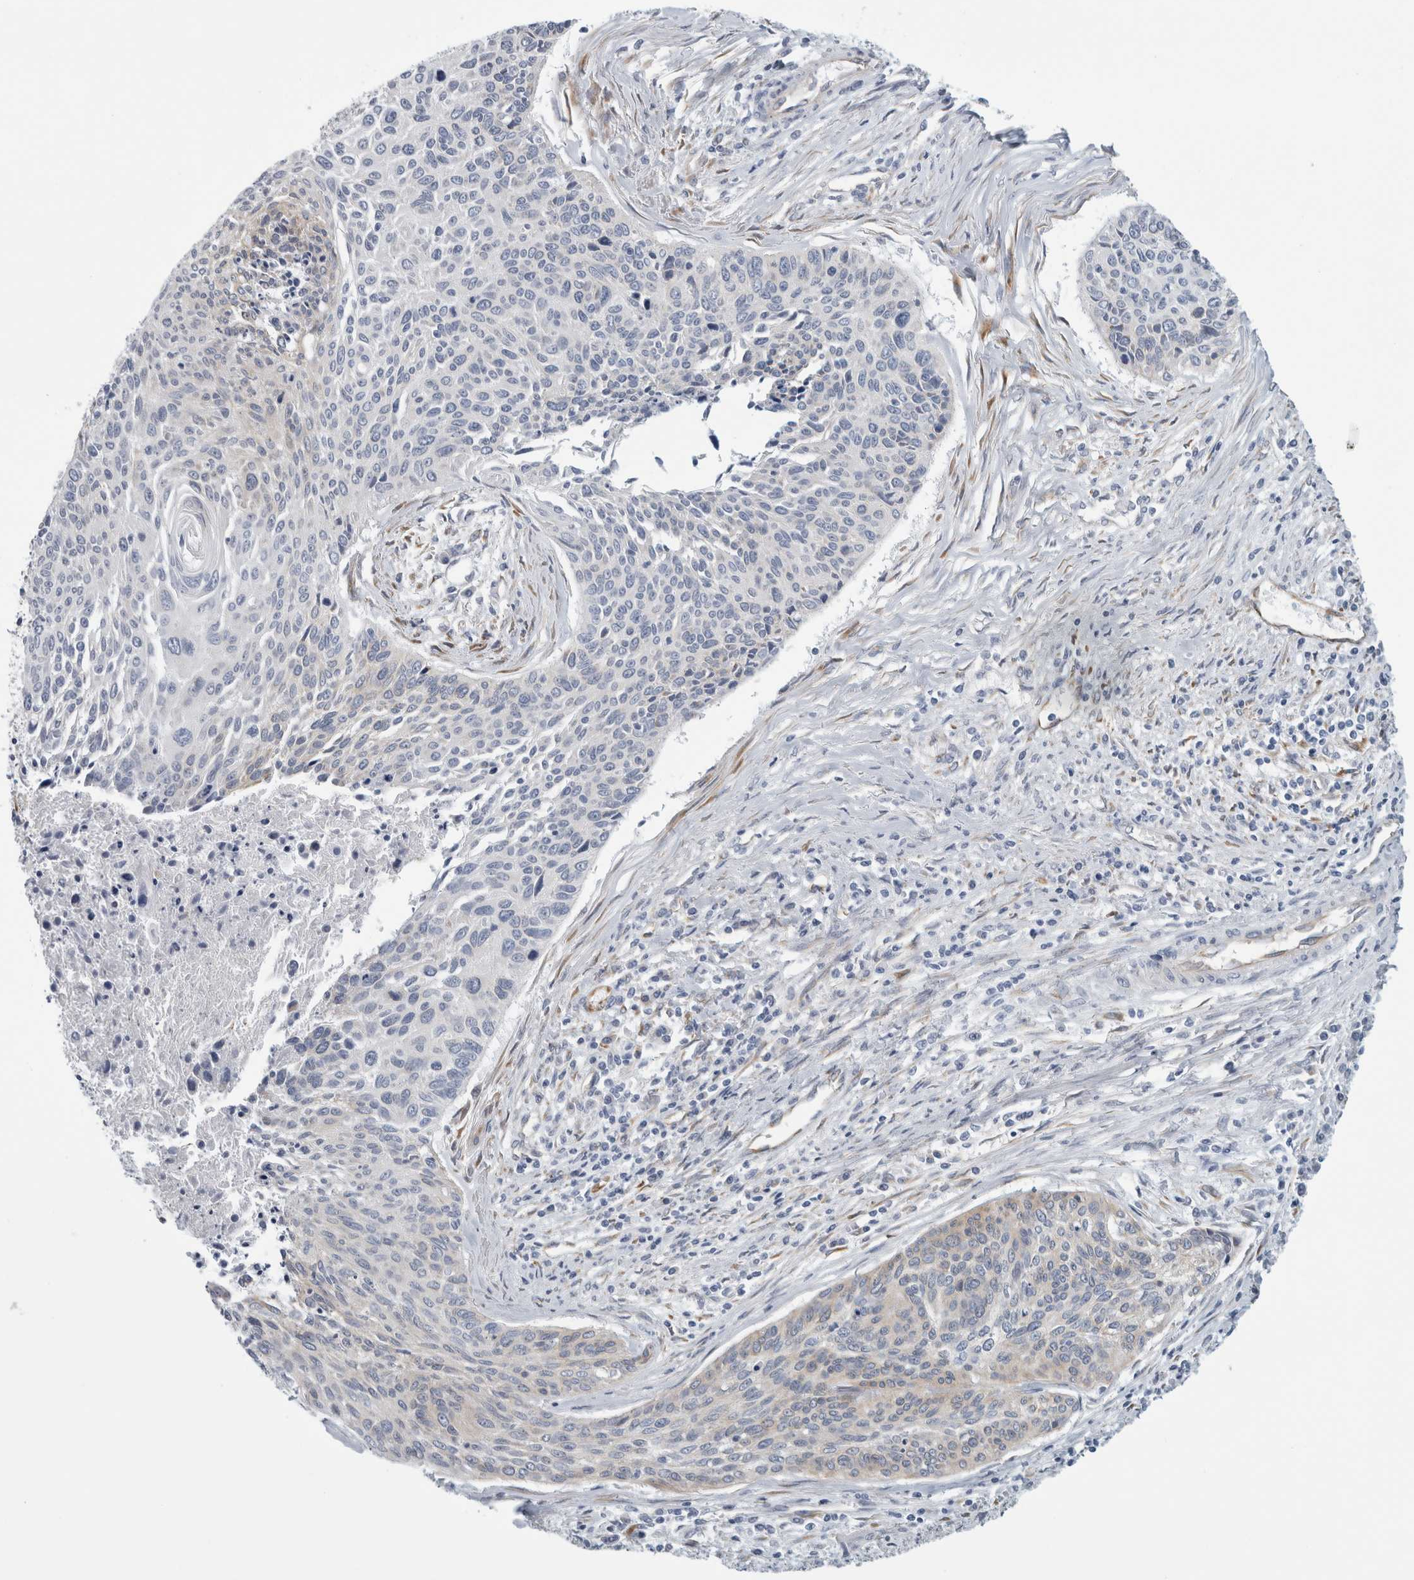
{"staining": {"intensity": "negative", "quantity": "none", "location": "none"}, "tissue": "cervical cancer", "cell_type": "Tumor cells", "image_type": "cancer", "snomed": [{"axis": "morphology", "description": "Squamous cell carcinoma, NOS"}, {"axis": "topography", "description": "Cervix"}], "caption": "Tumor cells show no significant protein positivity in cervical cancer (squamous cell carcinoma).", "gene": "B3GNT3", "patient": {"sex": "female", "age": 55}}